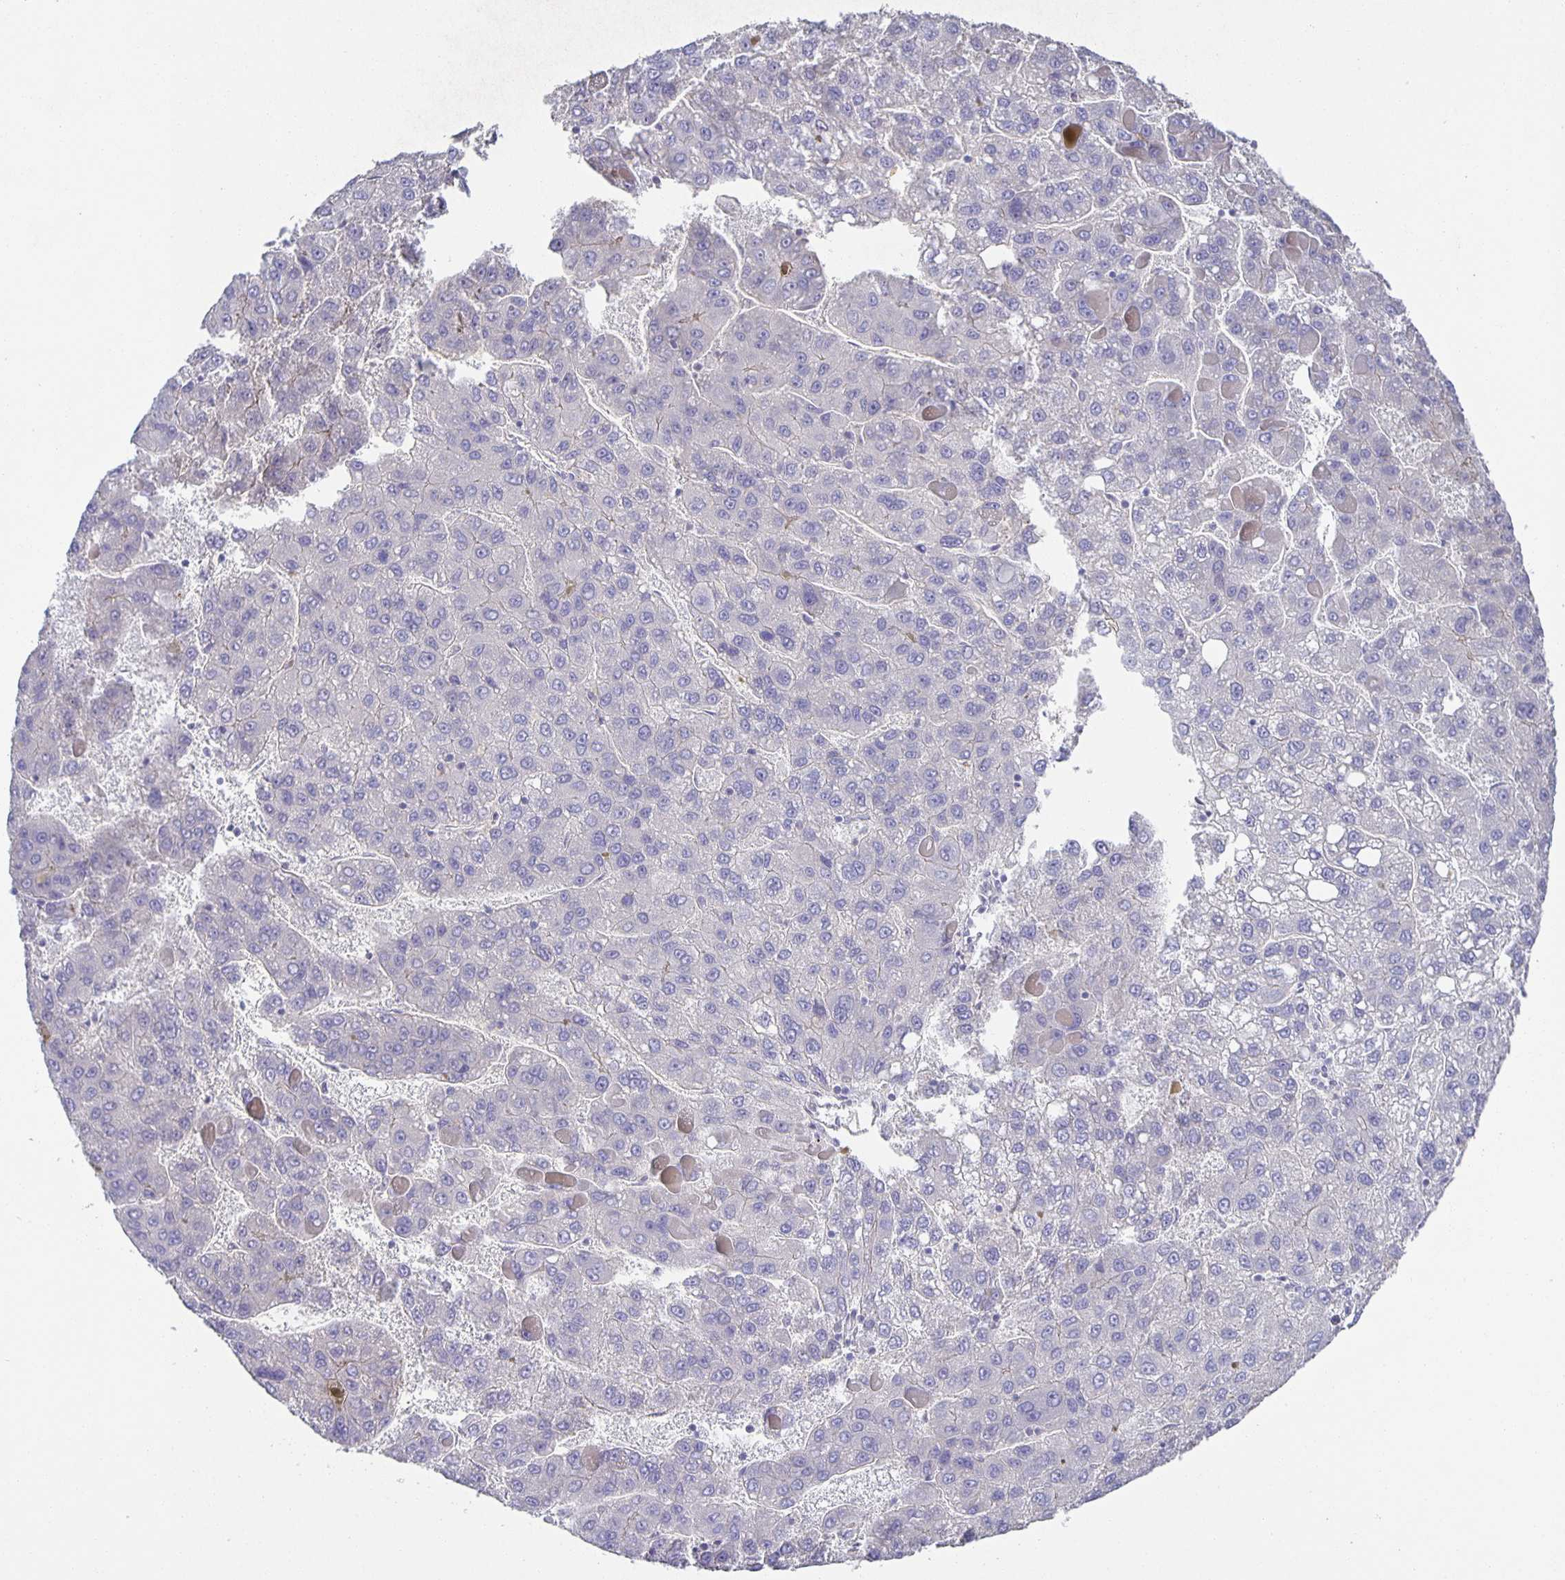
{"staining": {"intensity": "negative", "quantity": "none", "location": "none"}, "tissue": "liver cancer", "cell_type": "Tumor cells", "image_type": "cancer", "snomed": [{"axis": "morphology", "description": "Carcinoma, Hepatocellular, NOS"}, {"axis": "topography", "description": "Liver"}], "caption": "This is an IHC photomicrograph of liver cancer. There is no positivity in tumor cells.", "gene": "PTPN3", "patient": {"sex": "female", "age": 82}}